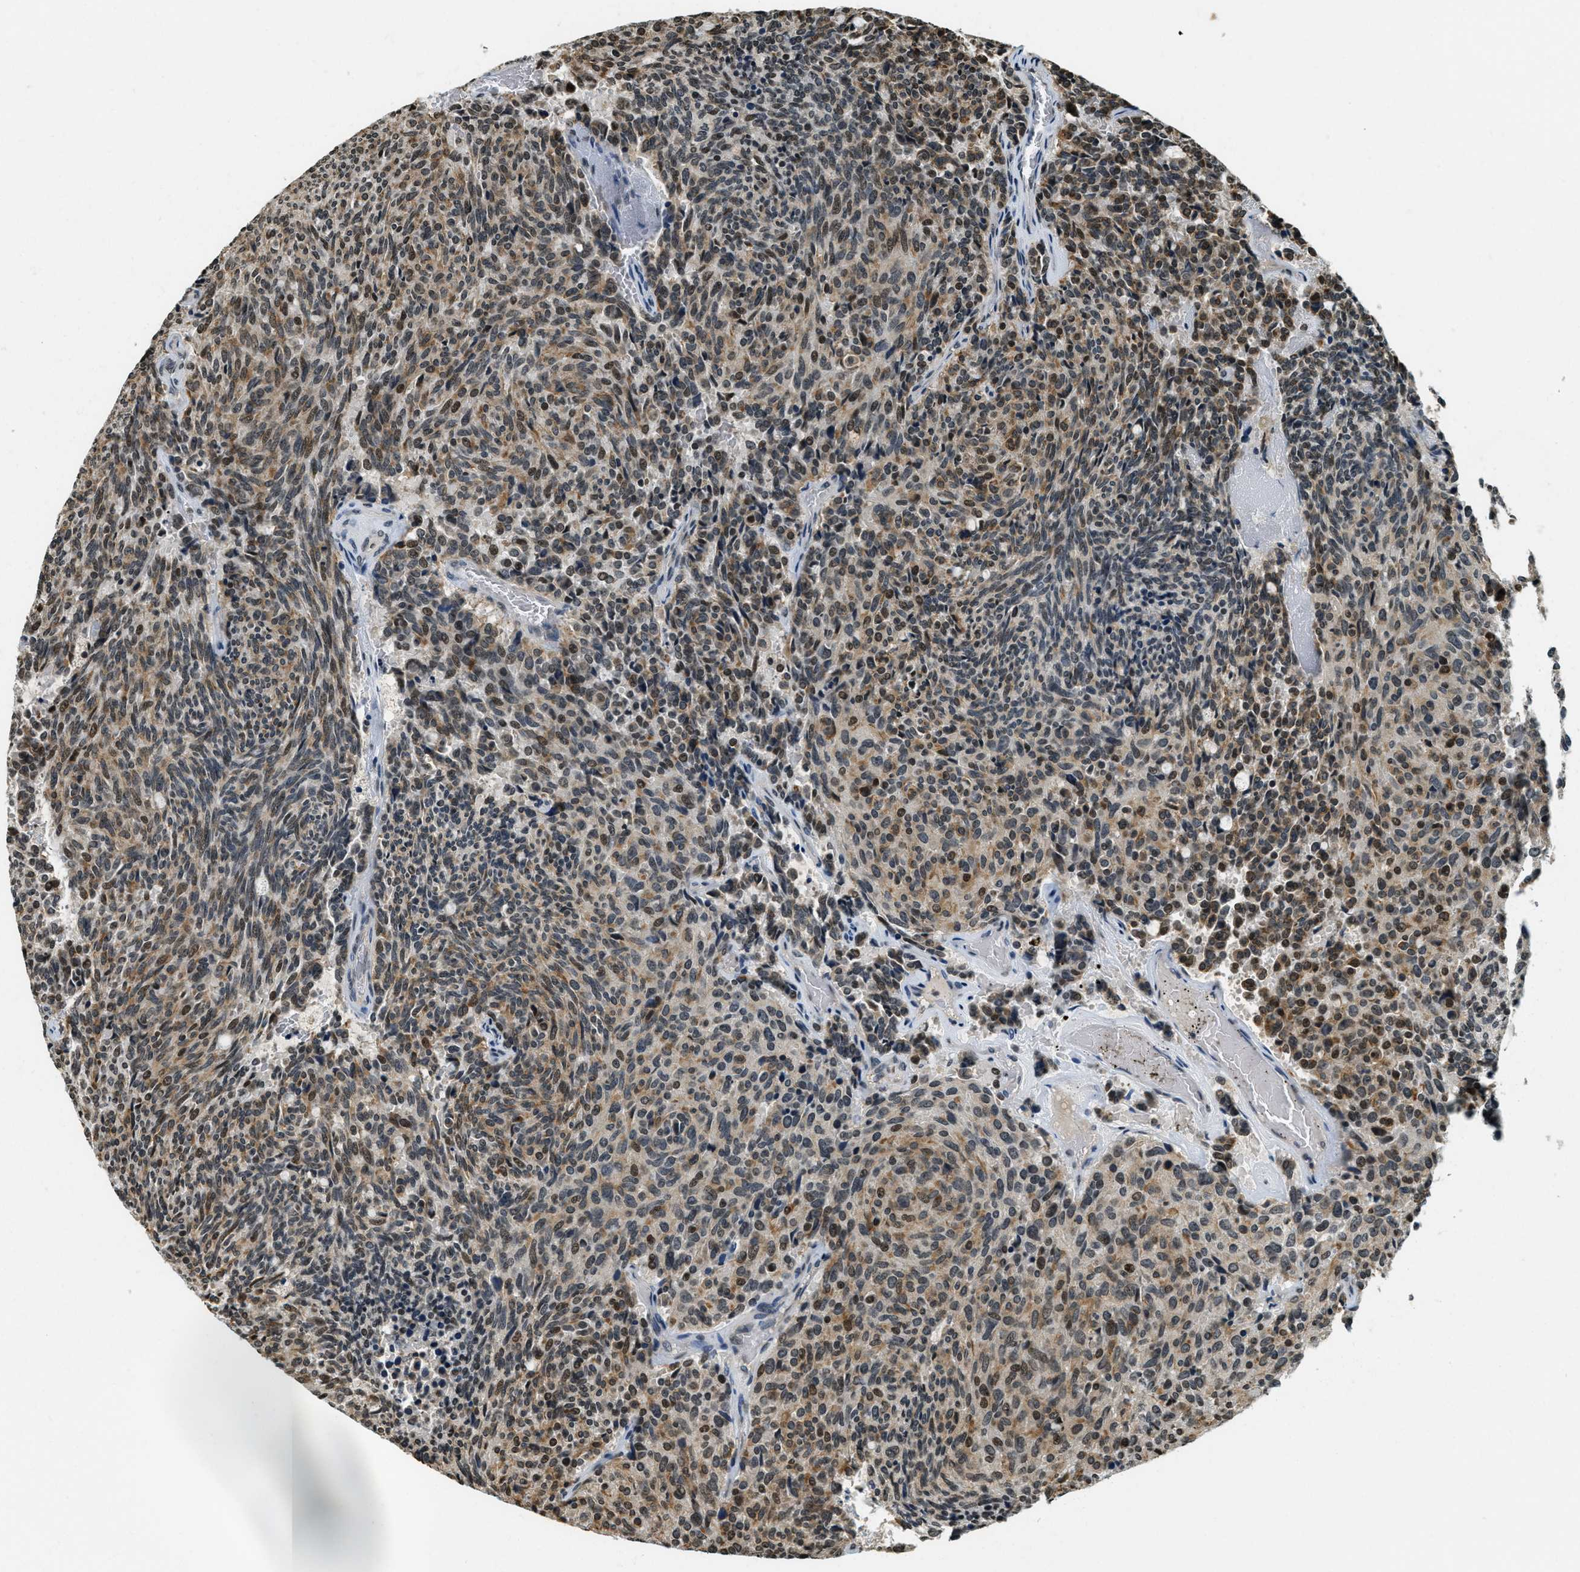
{"staining": {"intensity": "moderate", "quantity": ">75%", "location": "cytoplasmic/membranous,nuclear"}, "tissue": "carcinoid", "cell_type": "Tumor cells", "image_type": "cancer", "snomed": [{"axis": "morphology", "description": "Carcinoid, malignant, NOS"}, {"axis": "topography", "description": "Pancreas"}], "caption": "This histopathology image displays IHC staining of malignant carcinoid, with medium moderate cytoplasmic/membranous and nuclear positivity in about >75% of tumor cells.", "gene": "LDB2", "patient": {"sex": "female", "age": 54}}